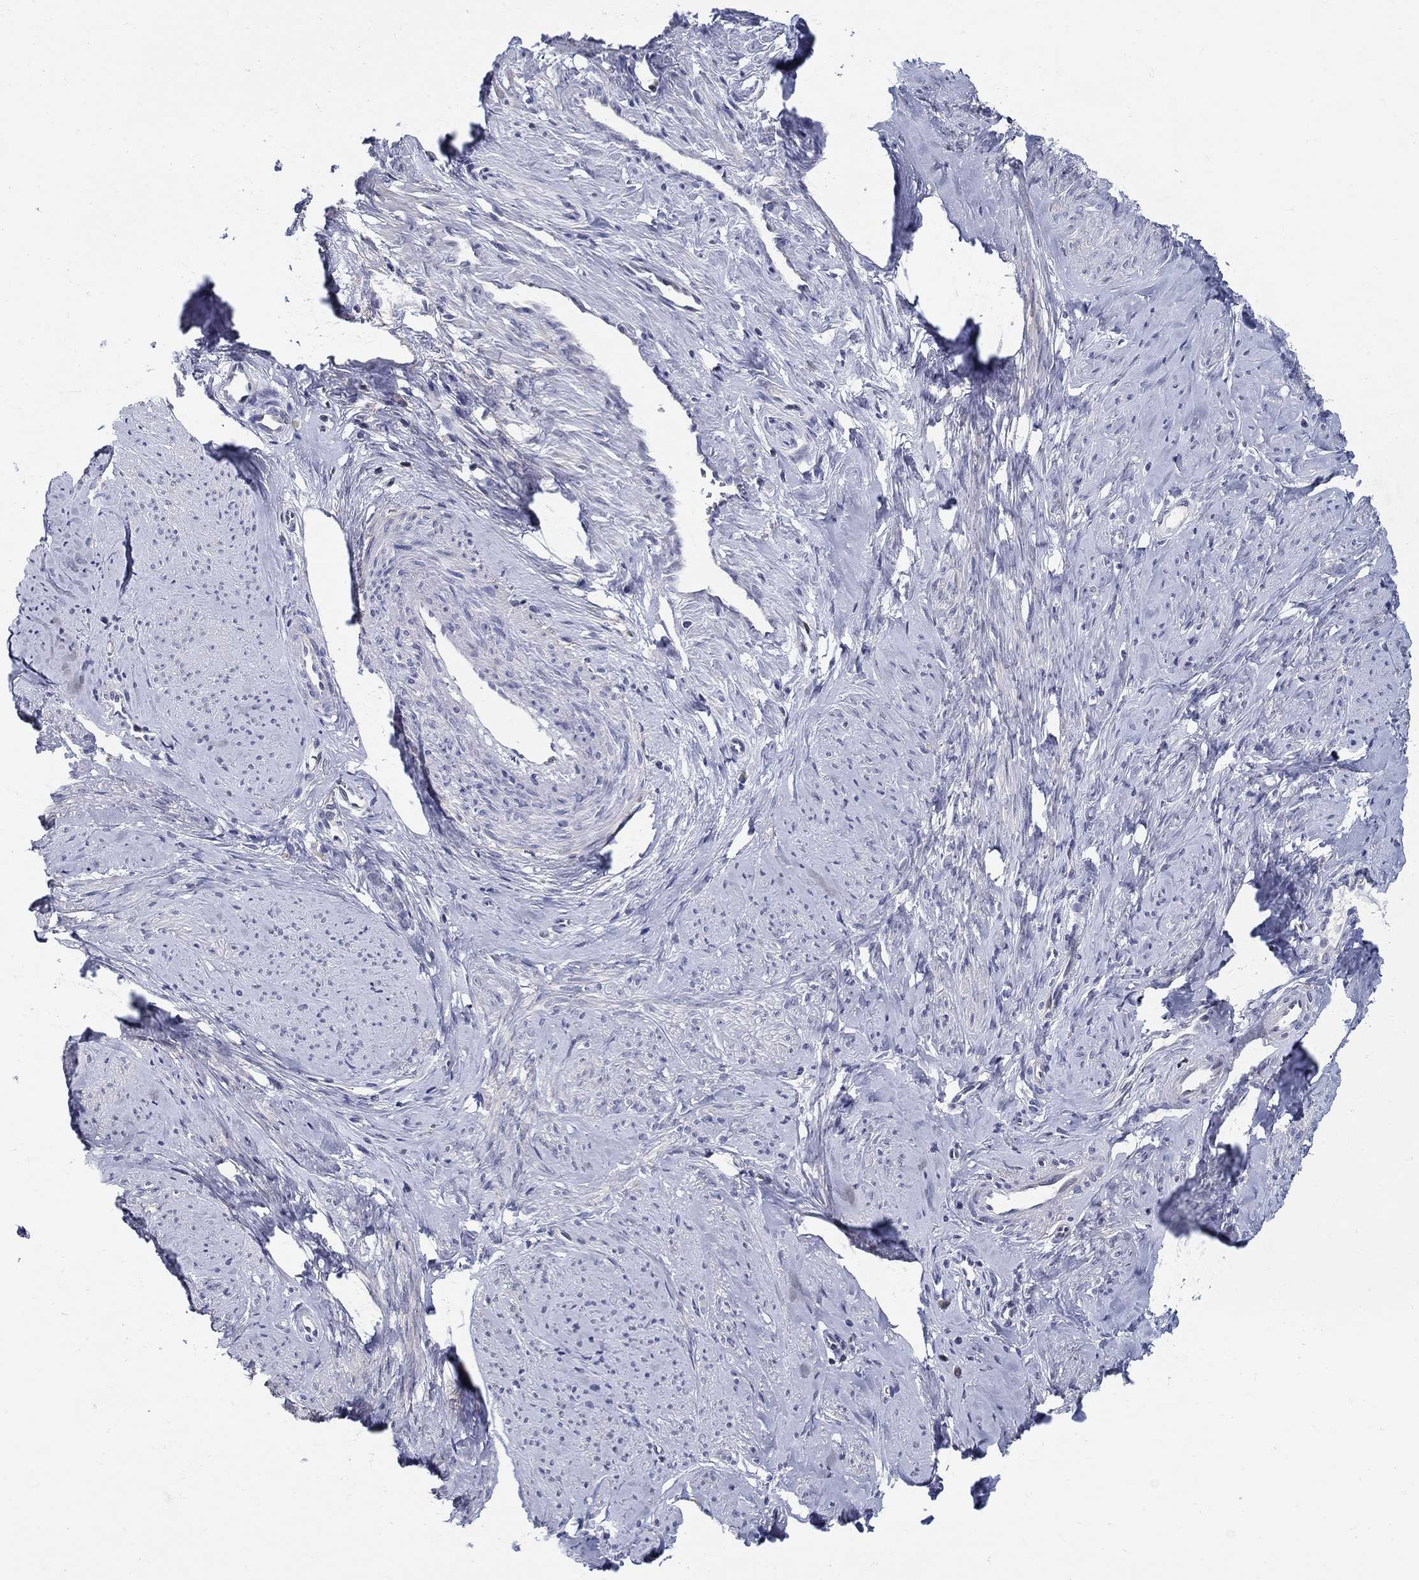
{"staining": {"intensity": "negative", "quantity": "none", "location": "none"}, "tissue": "smooth muscle", "cell_type": "Smooth muscle cells", "image_type": "normal", "snomed": [{"axis": "morphology", "description": "Normal tissue, NOS"}, {"axis": "topography", "description": "Smooth muscle"}], "caption": "Protein analysis of unremarkable smooth muscle reveals no significant expression in smooth muscle cells.", "gene": "C16orf46", "patient": {"sex": "female", "age": 48}}